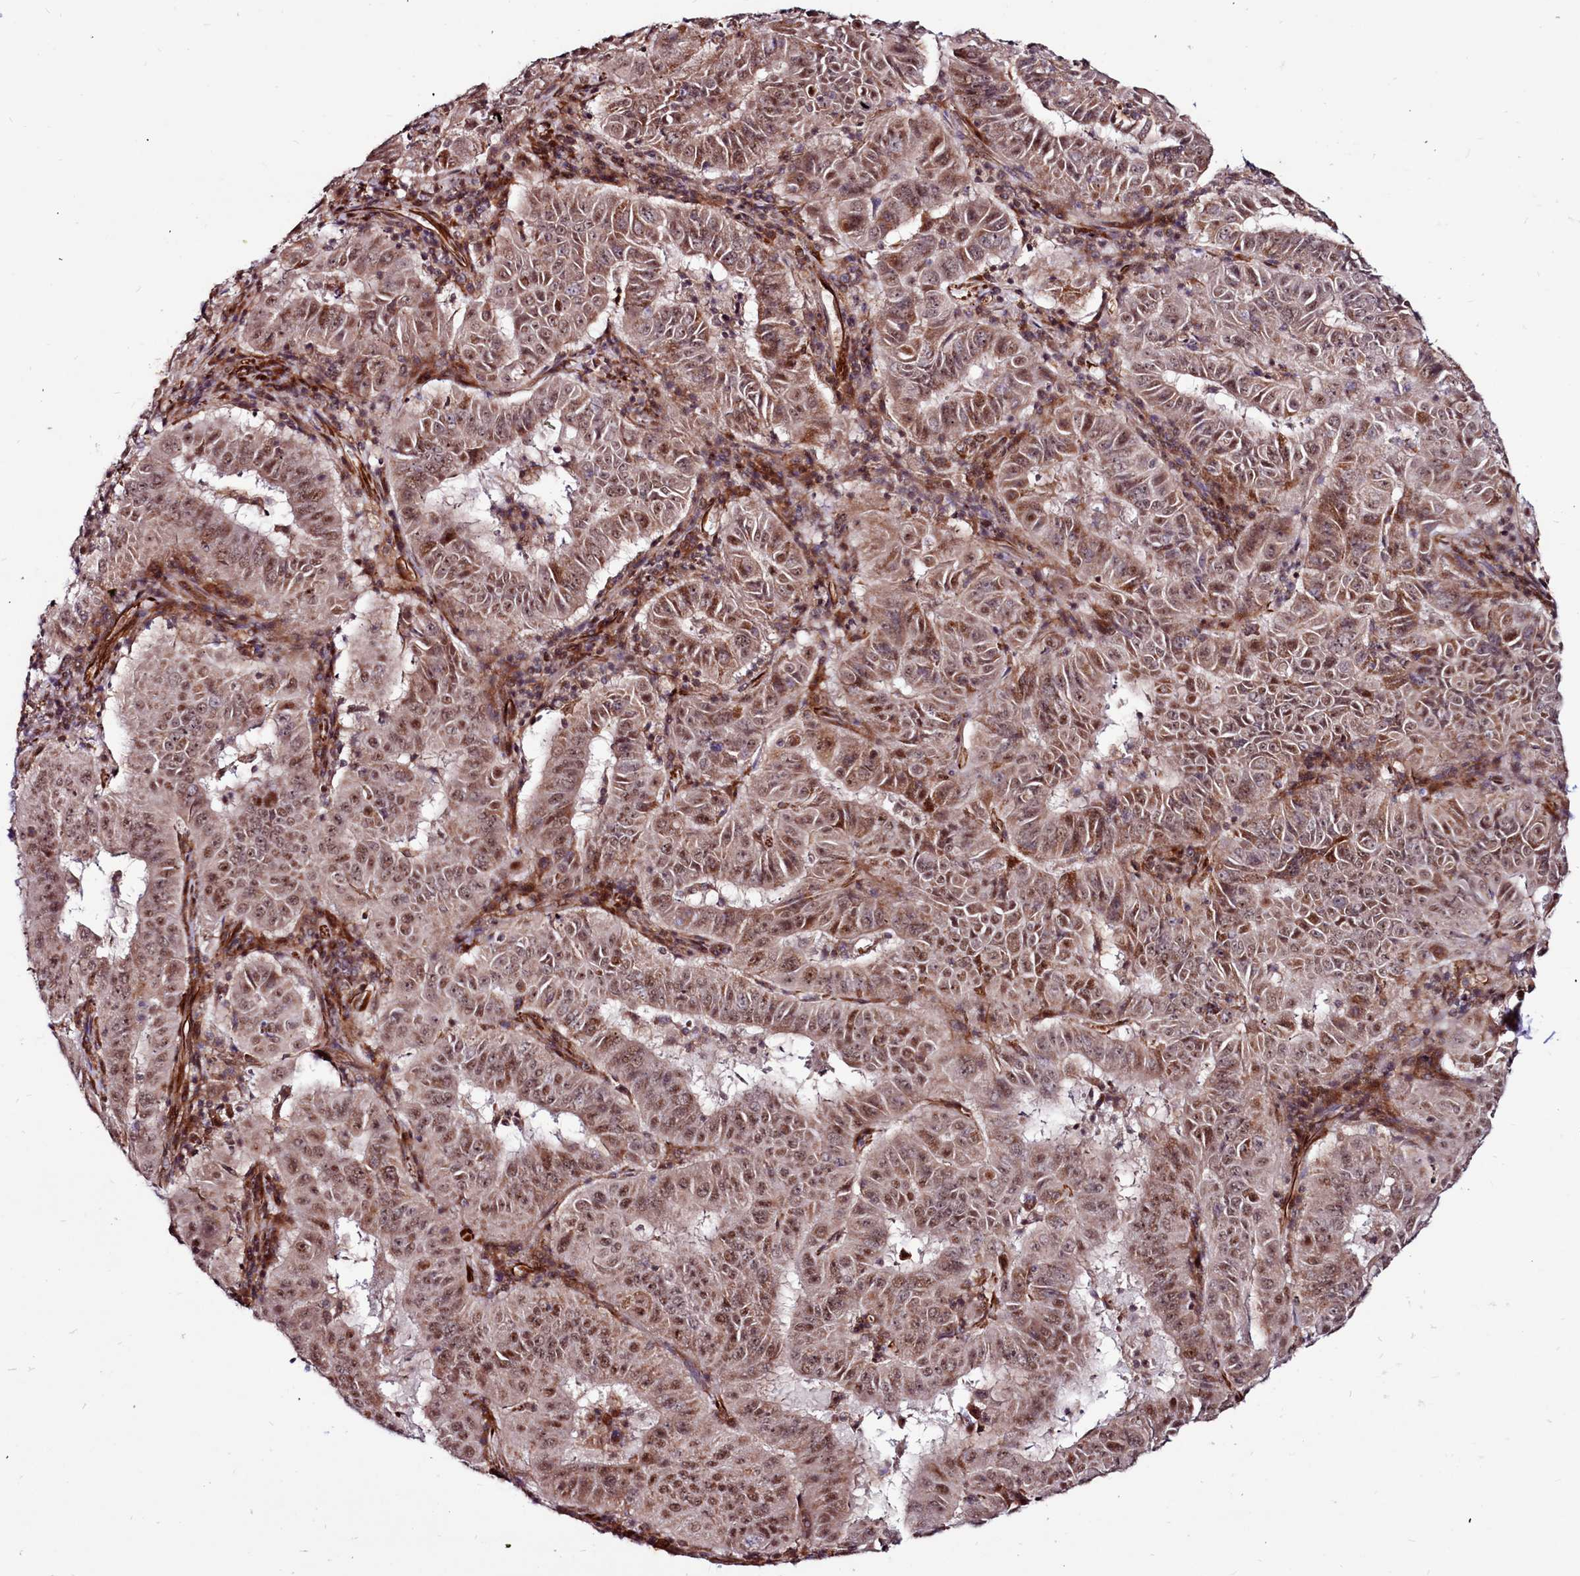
{"staining": {"intensity": "moderate", "quantity": ">75%", "location": "cytoplasmic/membranous,nuclear"}, "tissue": "pancreatic cancer", "cell_type": "Tumor cells", "image_type": "cancer", "snomed": [{"axis": "morphology", "description": "Adenocarcinoma, NOS"}, {"axis": "topography", "description": "Pancreas"}], "caption": "IHC of human adenocarcinoma (pancreatic) displays medium levels of moderate cytoplasmic/membranous and nuclear positivity in approximately >75% of tumor cells. IHC stains the protein of interest in brown and the nuclei are stained blue.", "gene": "CLK3", "patient": {"sex": "male", "age": 63}}